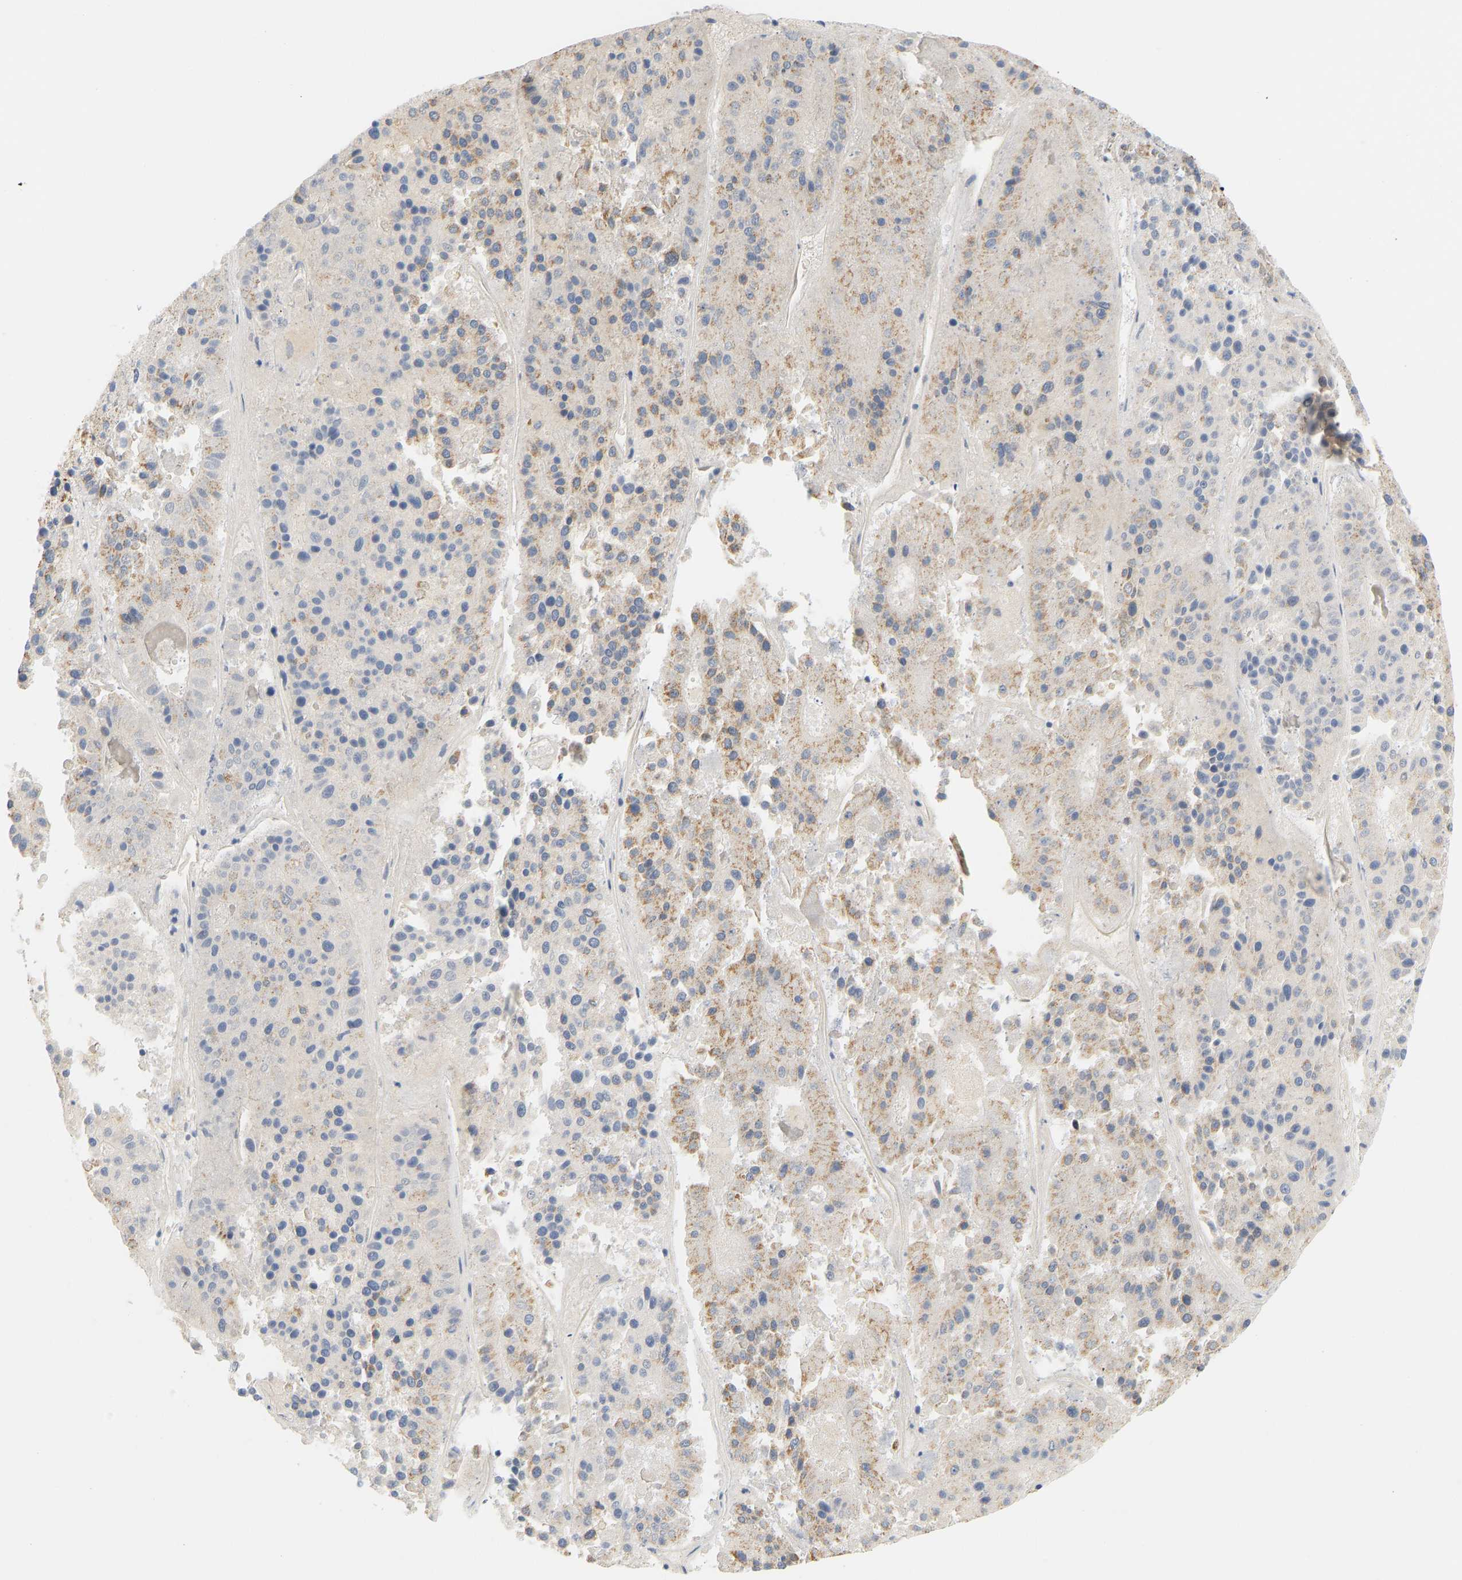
{"staining": {"intensity": "weak", "quantity": "25%-75%", "location": "cytoplasmic/membranous"}, "tissue": "pancreatic cancer", "cell_type": "Tumor cells", "image_type": "cancer", "snomed": [{"axis": "morphology", "description": "Adenocarcinoma, NOS"}, {"axis": "topography", "description": "Pancreas"}], "caption": "IHC micrograph of neoplastic tissue: human pancreatic adenocarcinoma stained using immunohistochemistry (IHC) exhibits low levels of weak protein expression localized specifically in the cytoplasmic/membranous of tumor cells, appearing as a cytoplasmic/membranous brown color.", "gene": "GRPEL2", "patient": {"sex": "male", "age": 50}}